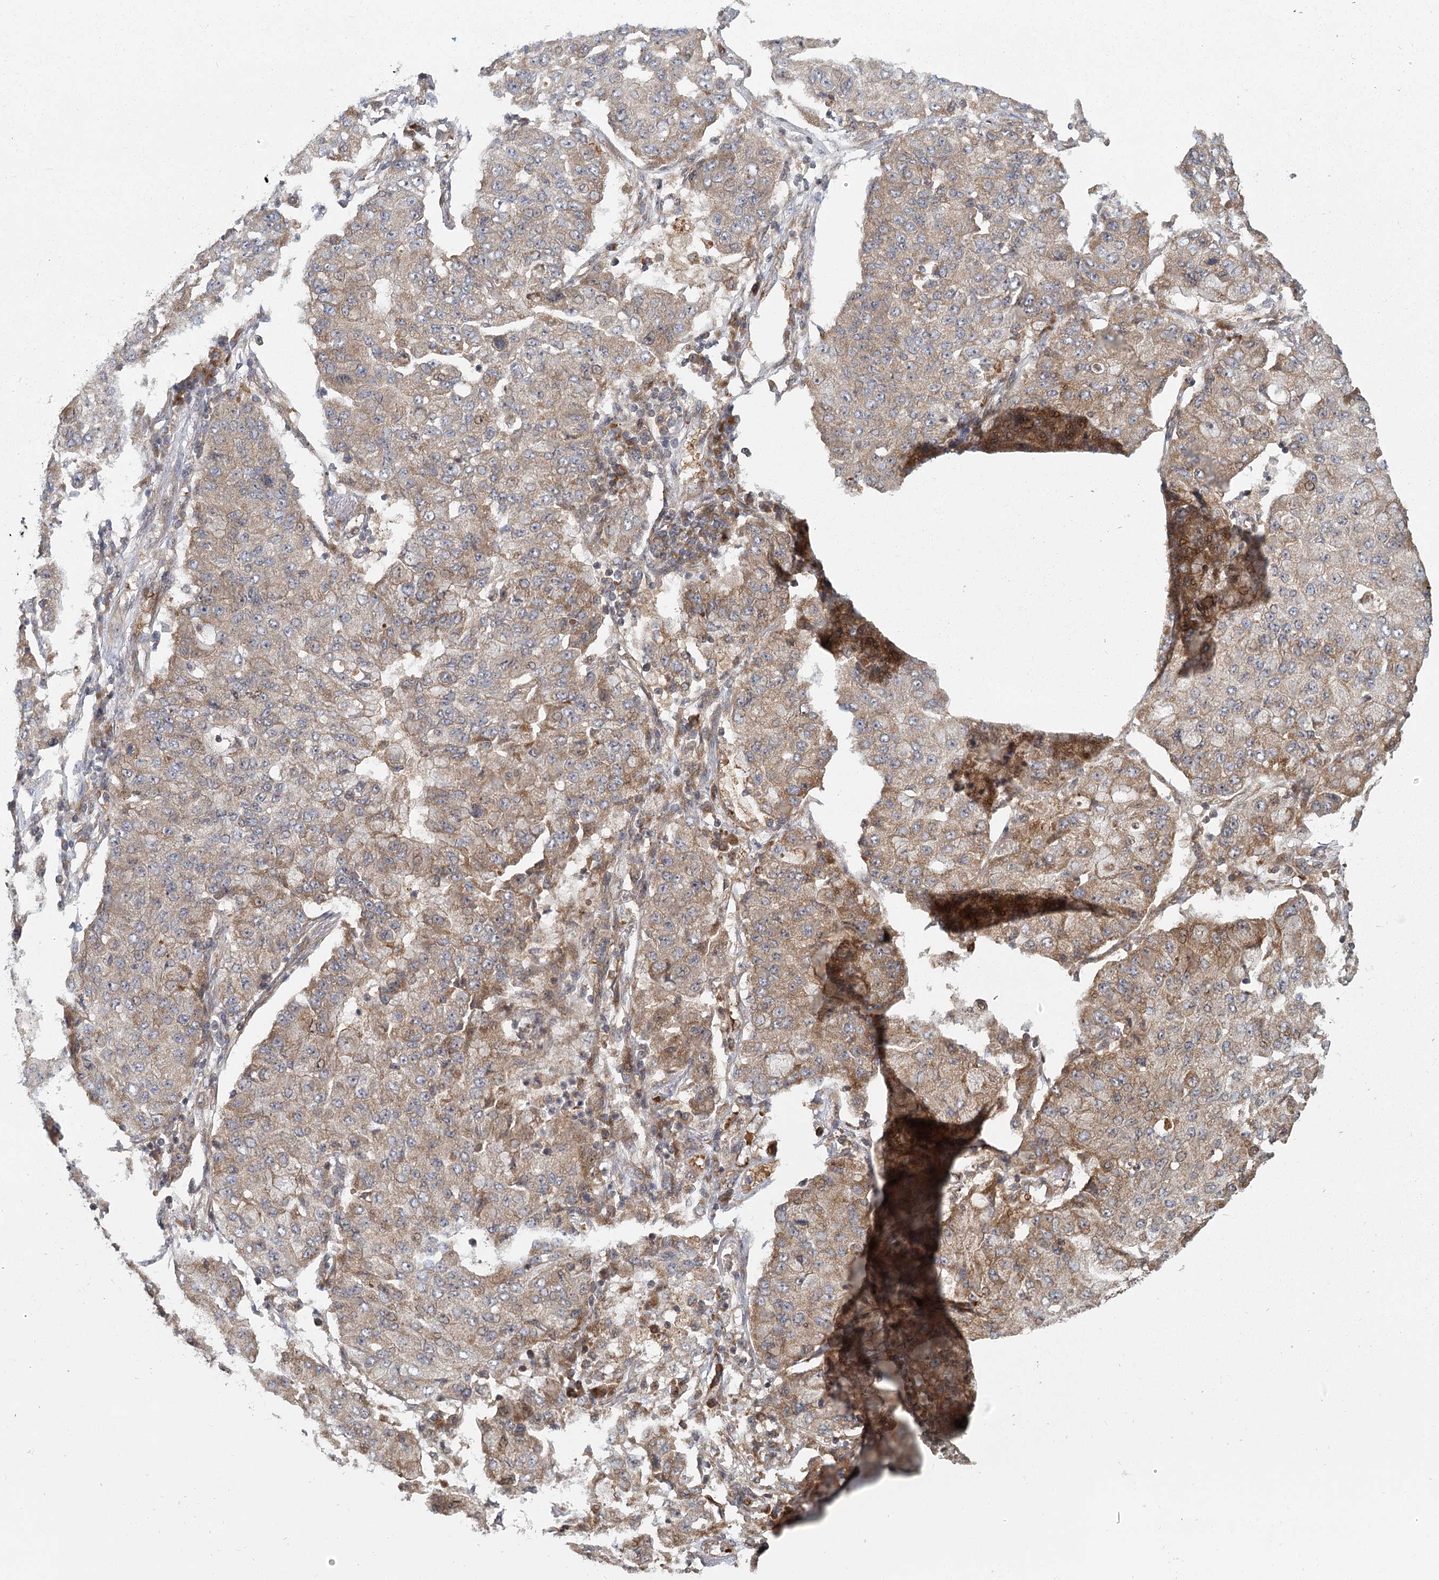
{"staining": {"intensity": "moderate", "quantity": "<25%", "location": "cytoplasmic/membranous"}, "tissue": "lung cancer", "cell_type": "Tumor cells", "image_type": "cancer", "snomed": [{"axis": "morphology", "description": "Squamous cell carcinoma, NOS"}, {"axis": "topography", "description": "Lung"}], "caption": "Lung cancer (squamous cell carcinoma) tissue shows moderate cytoplasmic/membranous staining in about <25% of tumor cells, visualized by immunohistochemistry.", "gene": "RAPGEF6", "patient": {"sex": "male", "age": 74}}